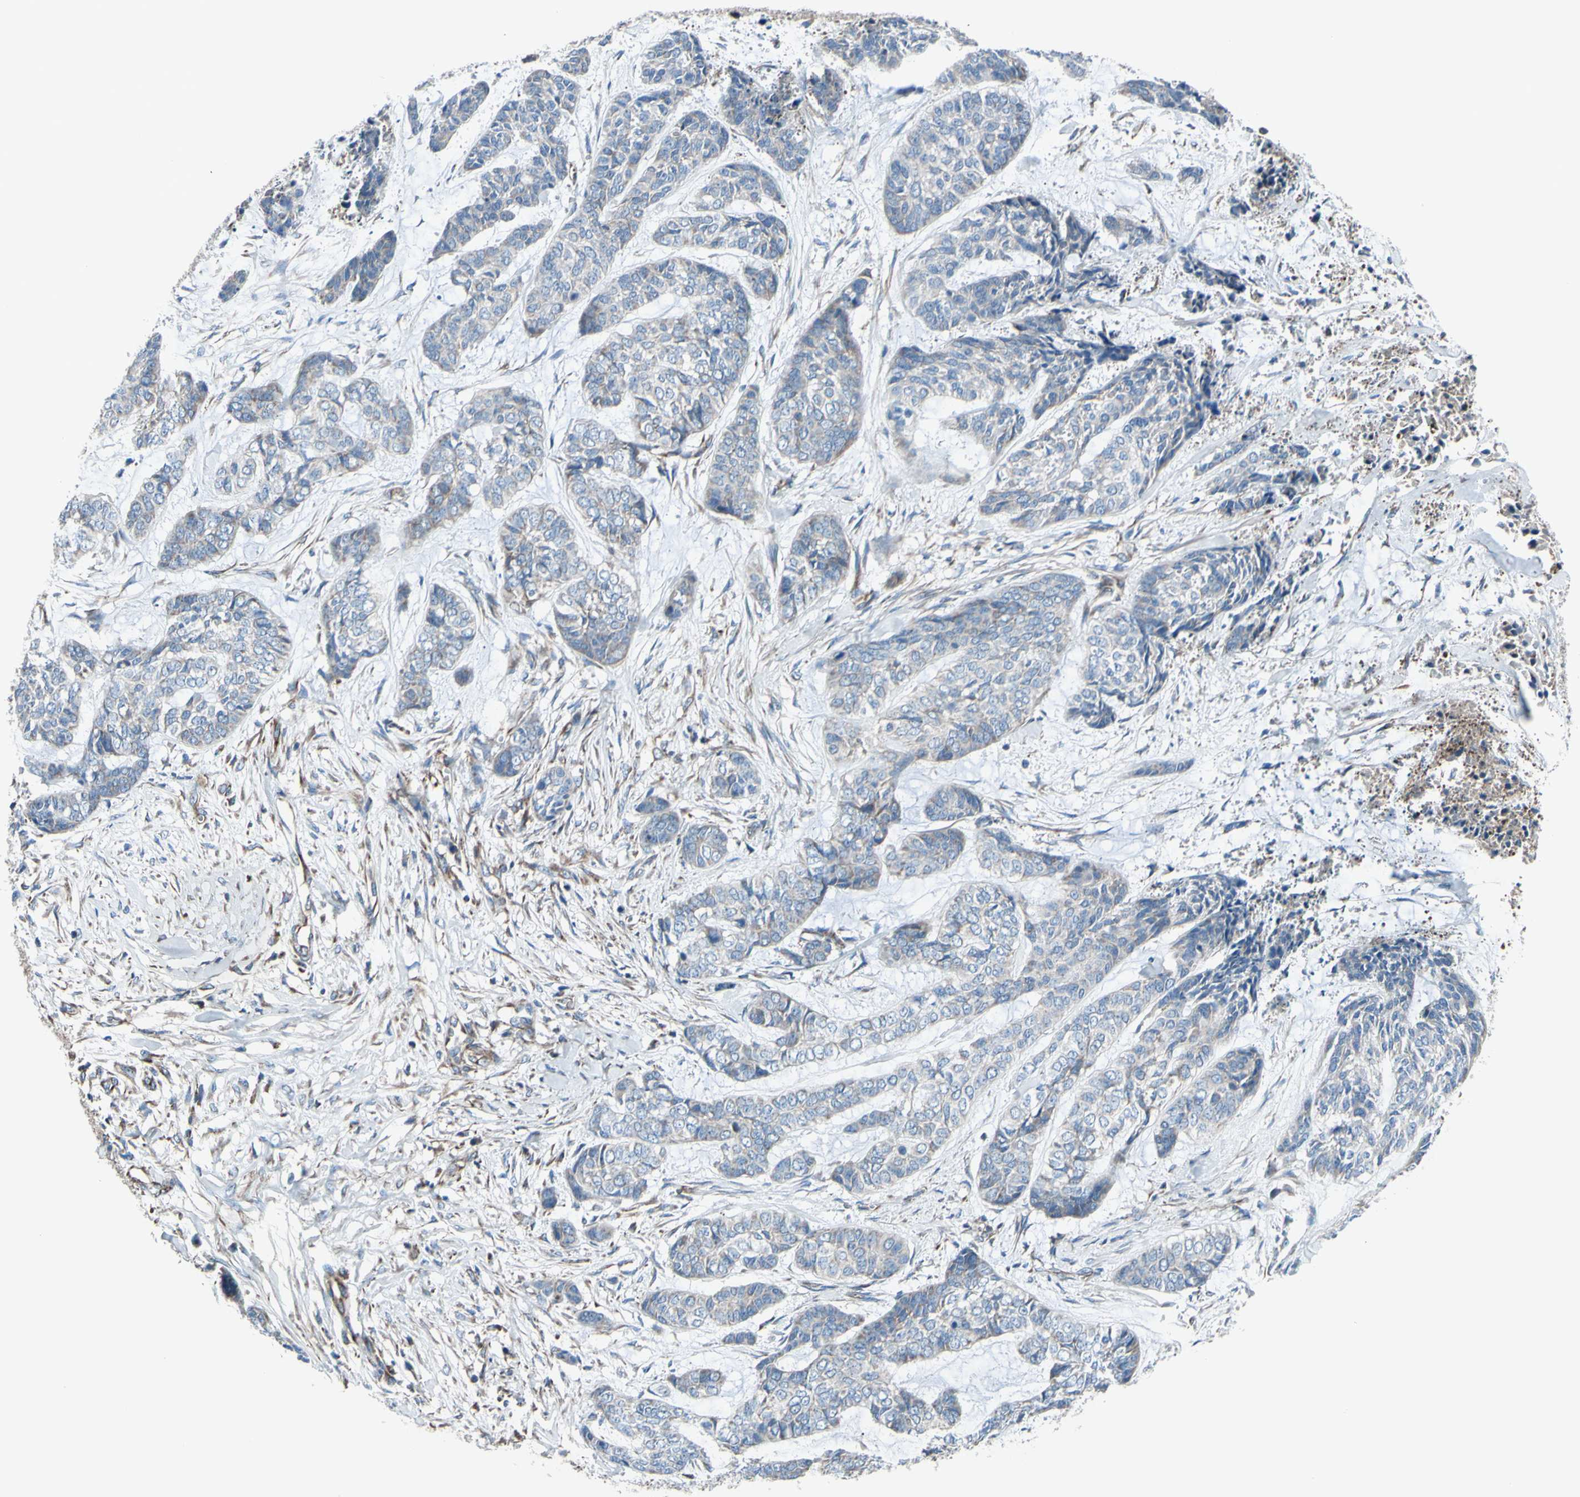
{"staining": {"intensity": "weak", "quantity": "25%-75%", "location": "cytoplasmic/membranous"}, "tissue": "skin cancer", "cell_type": "Tumor cells", "image_type": "cancer", "snomed": [{"axis": "morphology", "description": "Basal cell carcinoma"}, {"axis": "topography", "description": "Skin"}], "caption": "Immunohistochemical staining of human skin cancer (basal cell carcinoma) exhibits low levels of weak cytoplasmic/membranous expression in about 25%-75% of tumor cells. (Stains: DAB in brown, nuclei in blue, Microscopy: brightfield microscopy at high magnification).", "gene": "EMC7", "patient": {"sex": "female", "age": 64}}